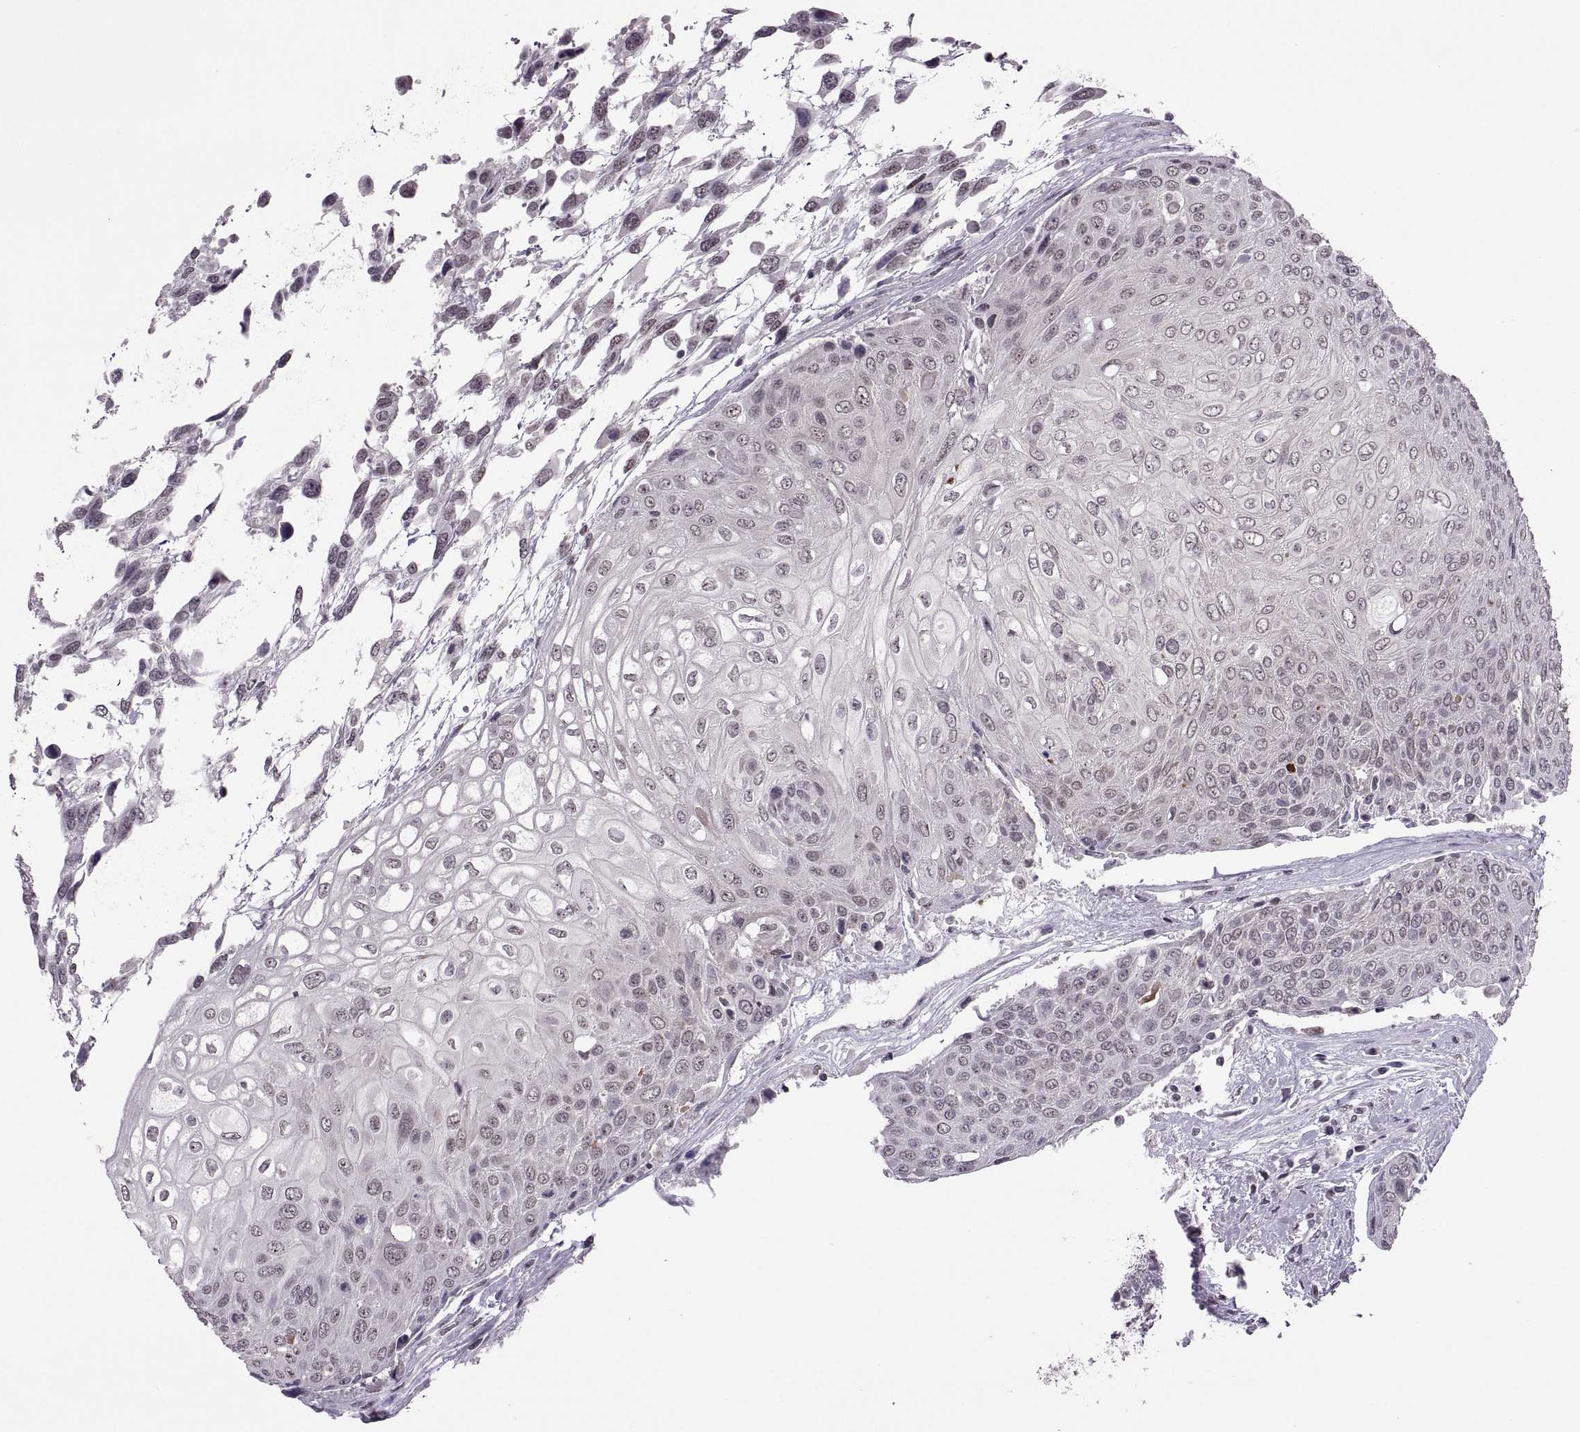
{"staining": {"intensity": "negative", "quantity": "none", "location": "none"}, "tissue": "urothelial cancer", "cell_type": "Tumor cells", "image_type": "cancer", "snomed": [{"axis": "morphology", "description": "Urothelial carcinoma, High grade"}, {"axis": "topography", "description": "Urinary bladder"}], "caption": "Immunohistochemical staining of high-grade urothelial carcinoma exhibits no significant expression in tumor cells. (Brightfield microscopy of DAB immunohistochemistry (IHC) at high magnification).", "gene": "OTP", "patient": {"sex": "female", "age": 70}}